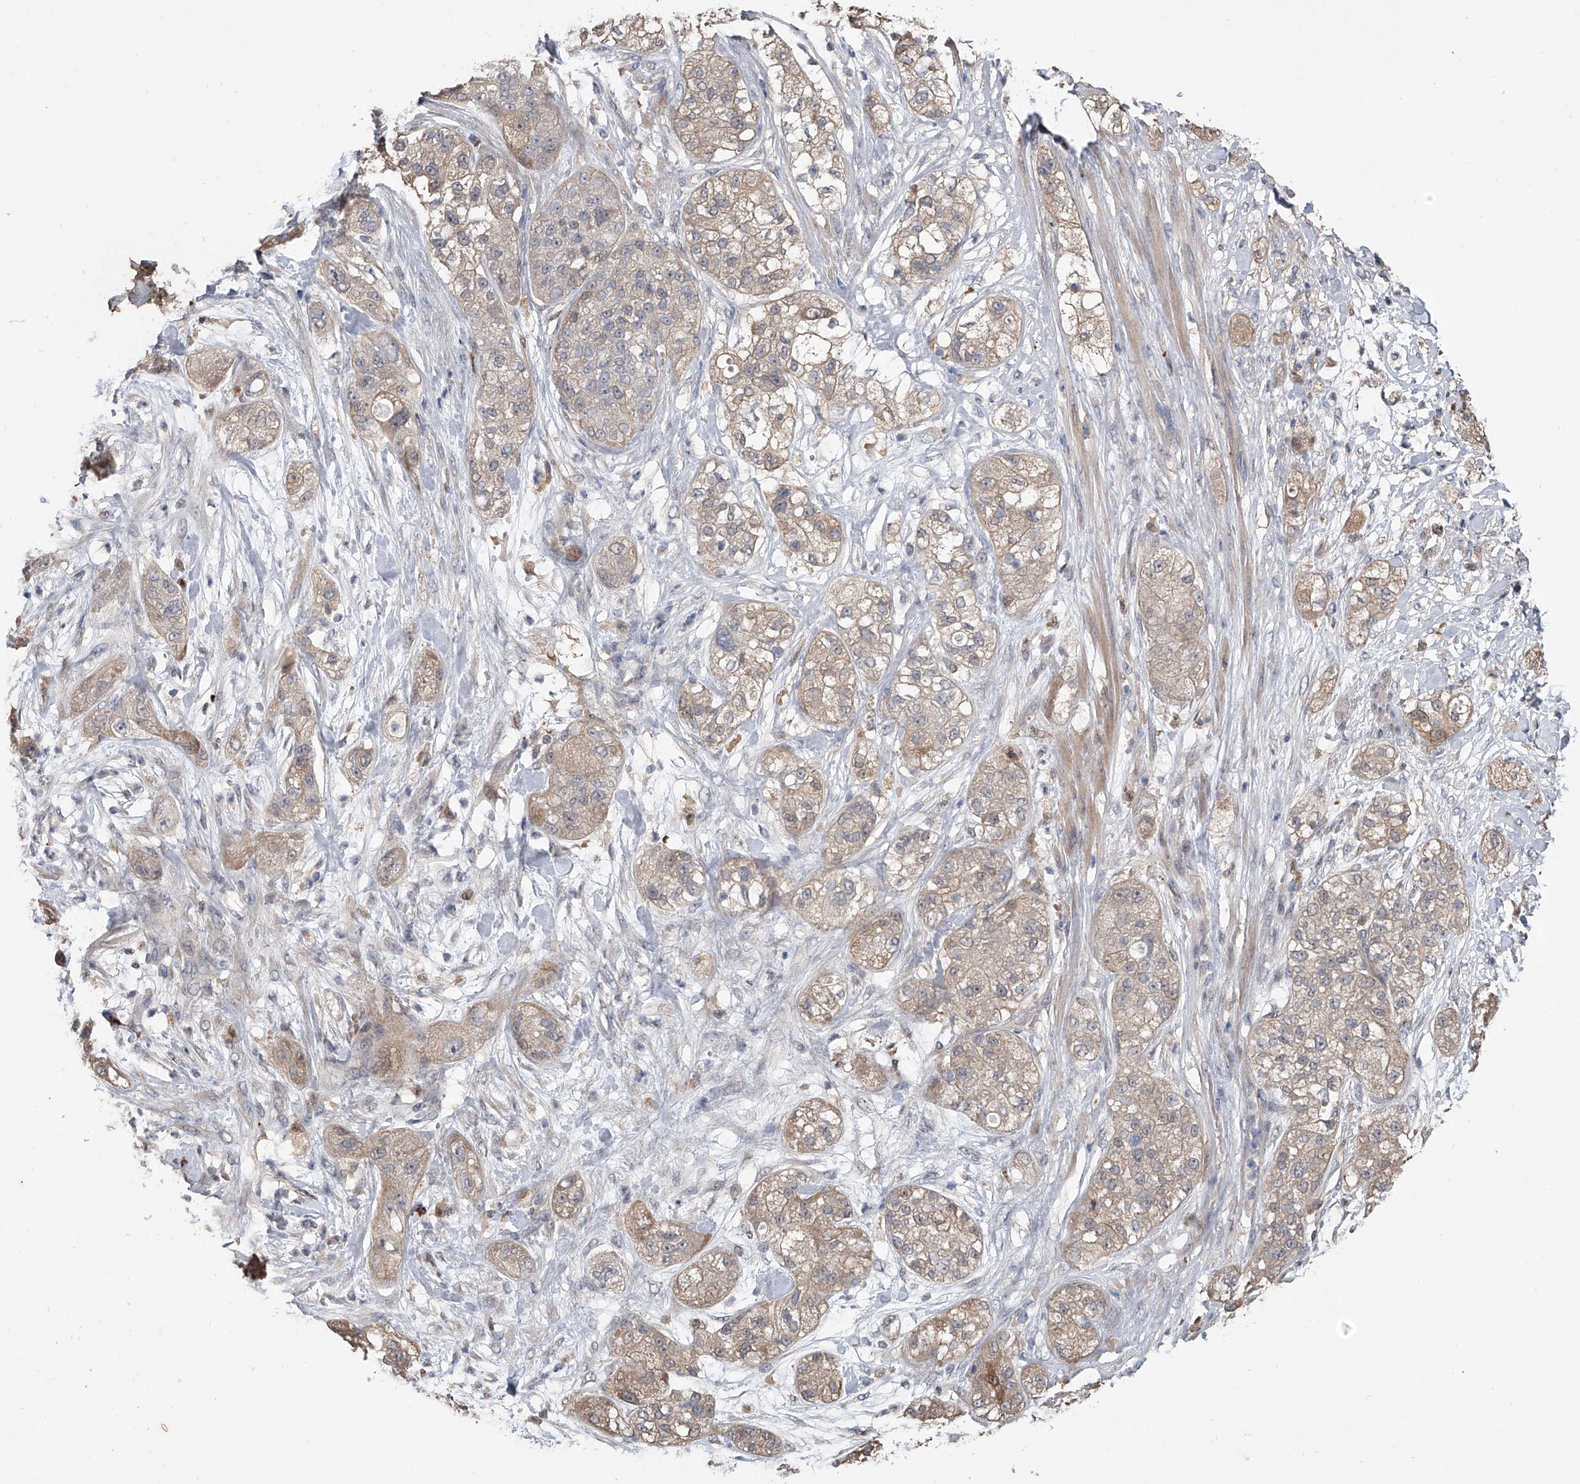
{"staining": {"intensity": "weak", "quantity": ">75%", "location": "cytoplasmic/membranous"}, "tissue": "pancreatic cancer", "cell_type": "Tumor cells", "image_type": "cancer", "snomed": [{"axis": "morphology", "description": "Adenocarcinoma, NOS"}, {"axis": "topography", "description": "Pancreas"}], "caption": "IHC image of human pancreatic adenocarcinoma stained for a protein (brown), which displays low levels of weak cytoplasmic/membranous positivity in about >75% of tumor cells.", "gene": "DOCK9", "patient": {"sex": "female", "age": 78}}